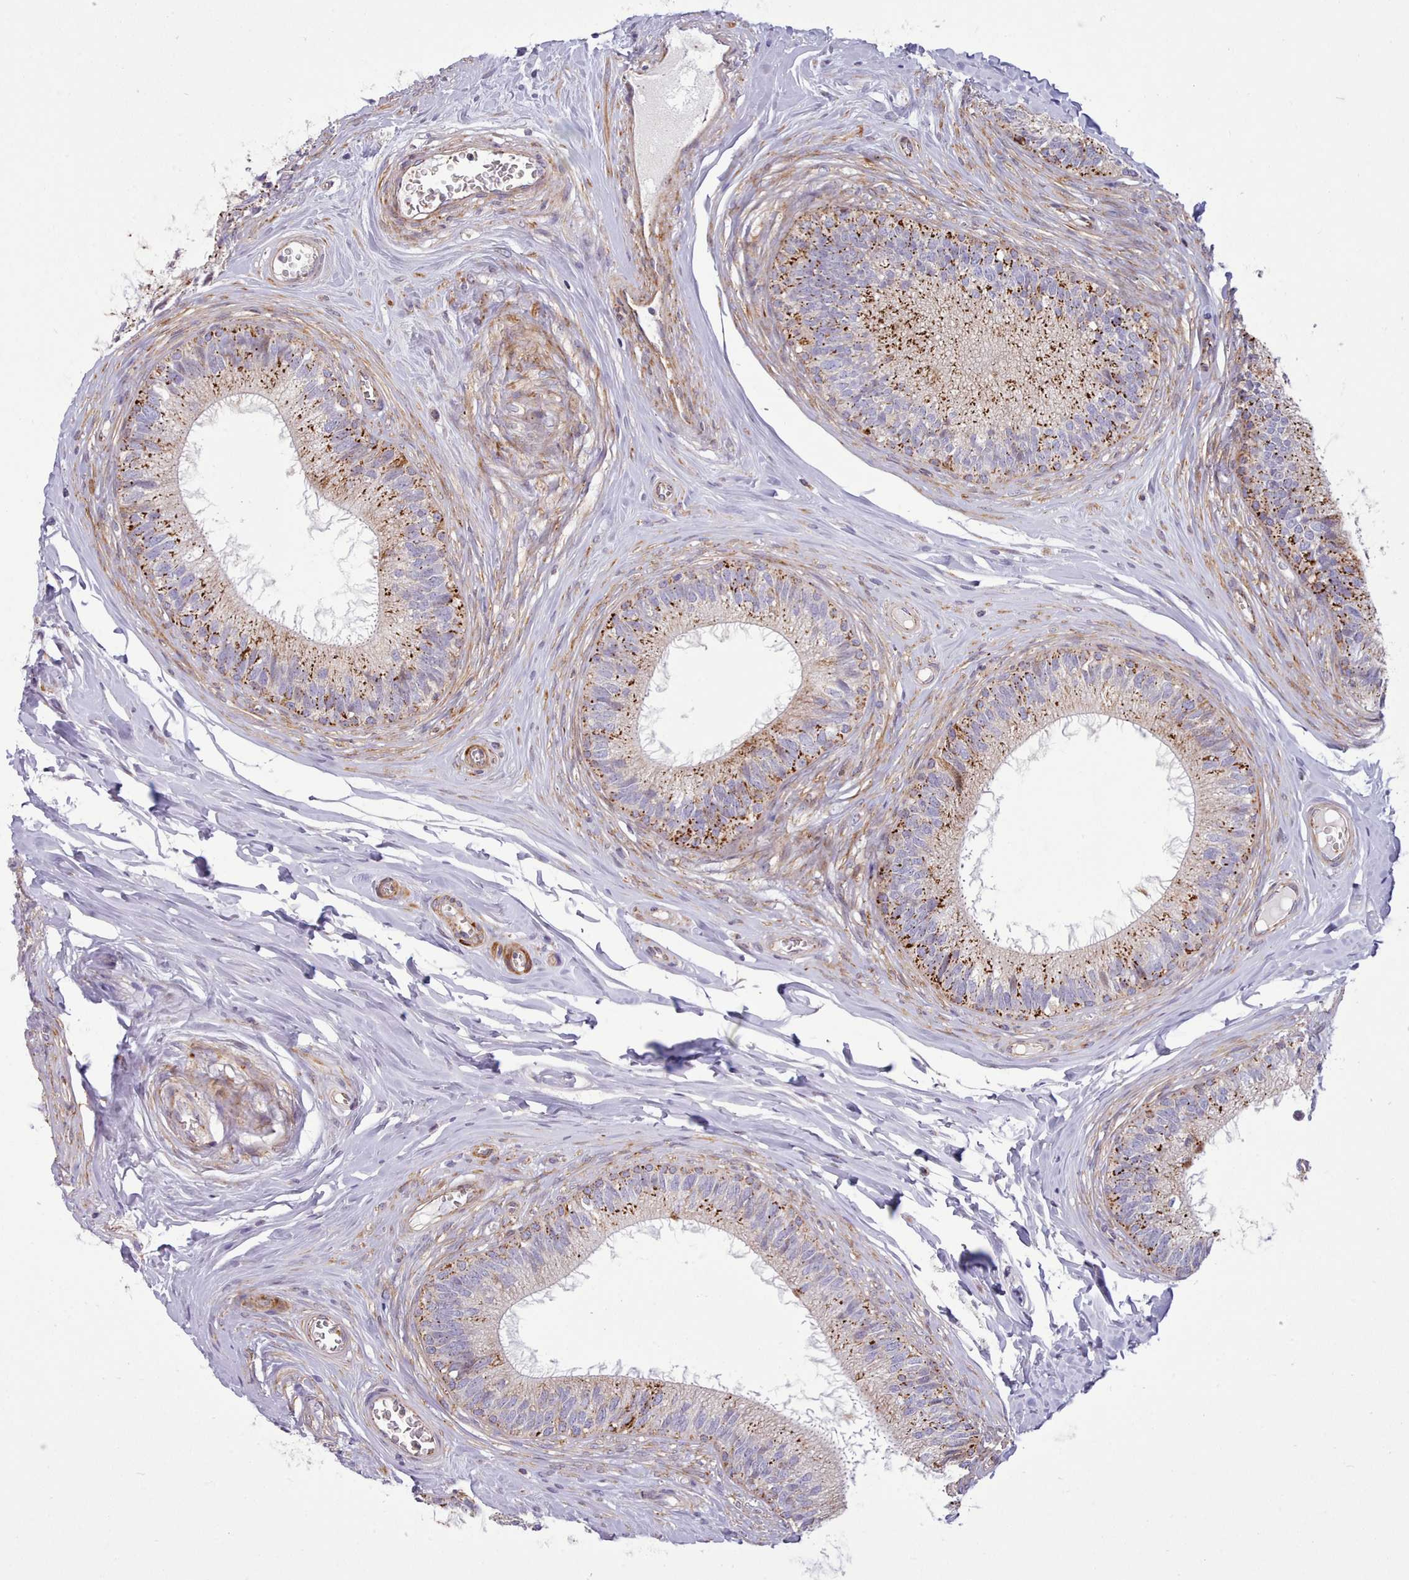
{"staining": {"intensity": "strong", "quantity": "<25%", "location": "cytoplasmic/membranous"}, "tissue": "epididymis", "cell_type": "Glandular cells", "image_type": "normal", "snomed": [{"axis": "morphology", "description": "Normal tissue, NOS"}, {"axis": "topography", "description": "Epididymis"}], "caption": "Epididymis stained with DAB immunohistochemistry exhibits medium levels of strong cytoplasmic/membranous staining in about <25% of glandular cells.", "gene": "MRPL21", "patient": {"sex": "male", "age": 33}}